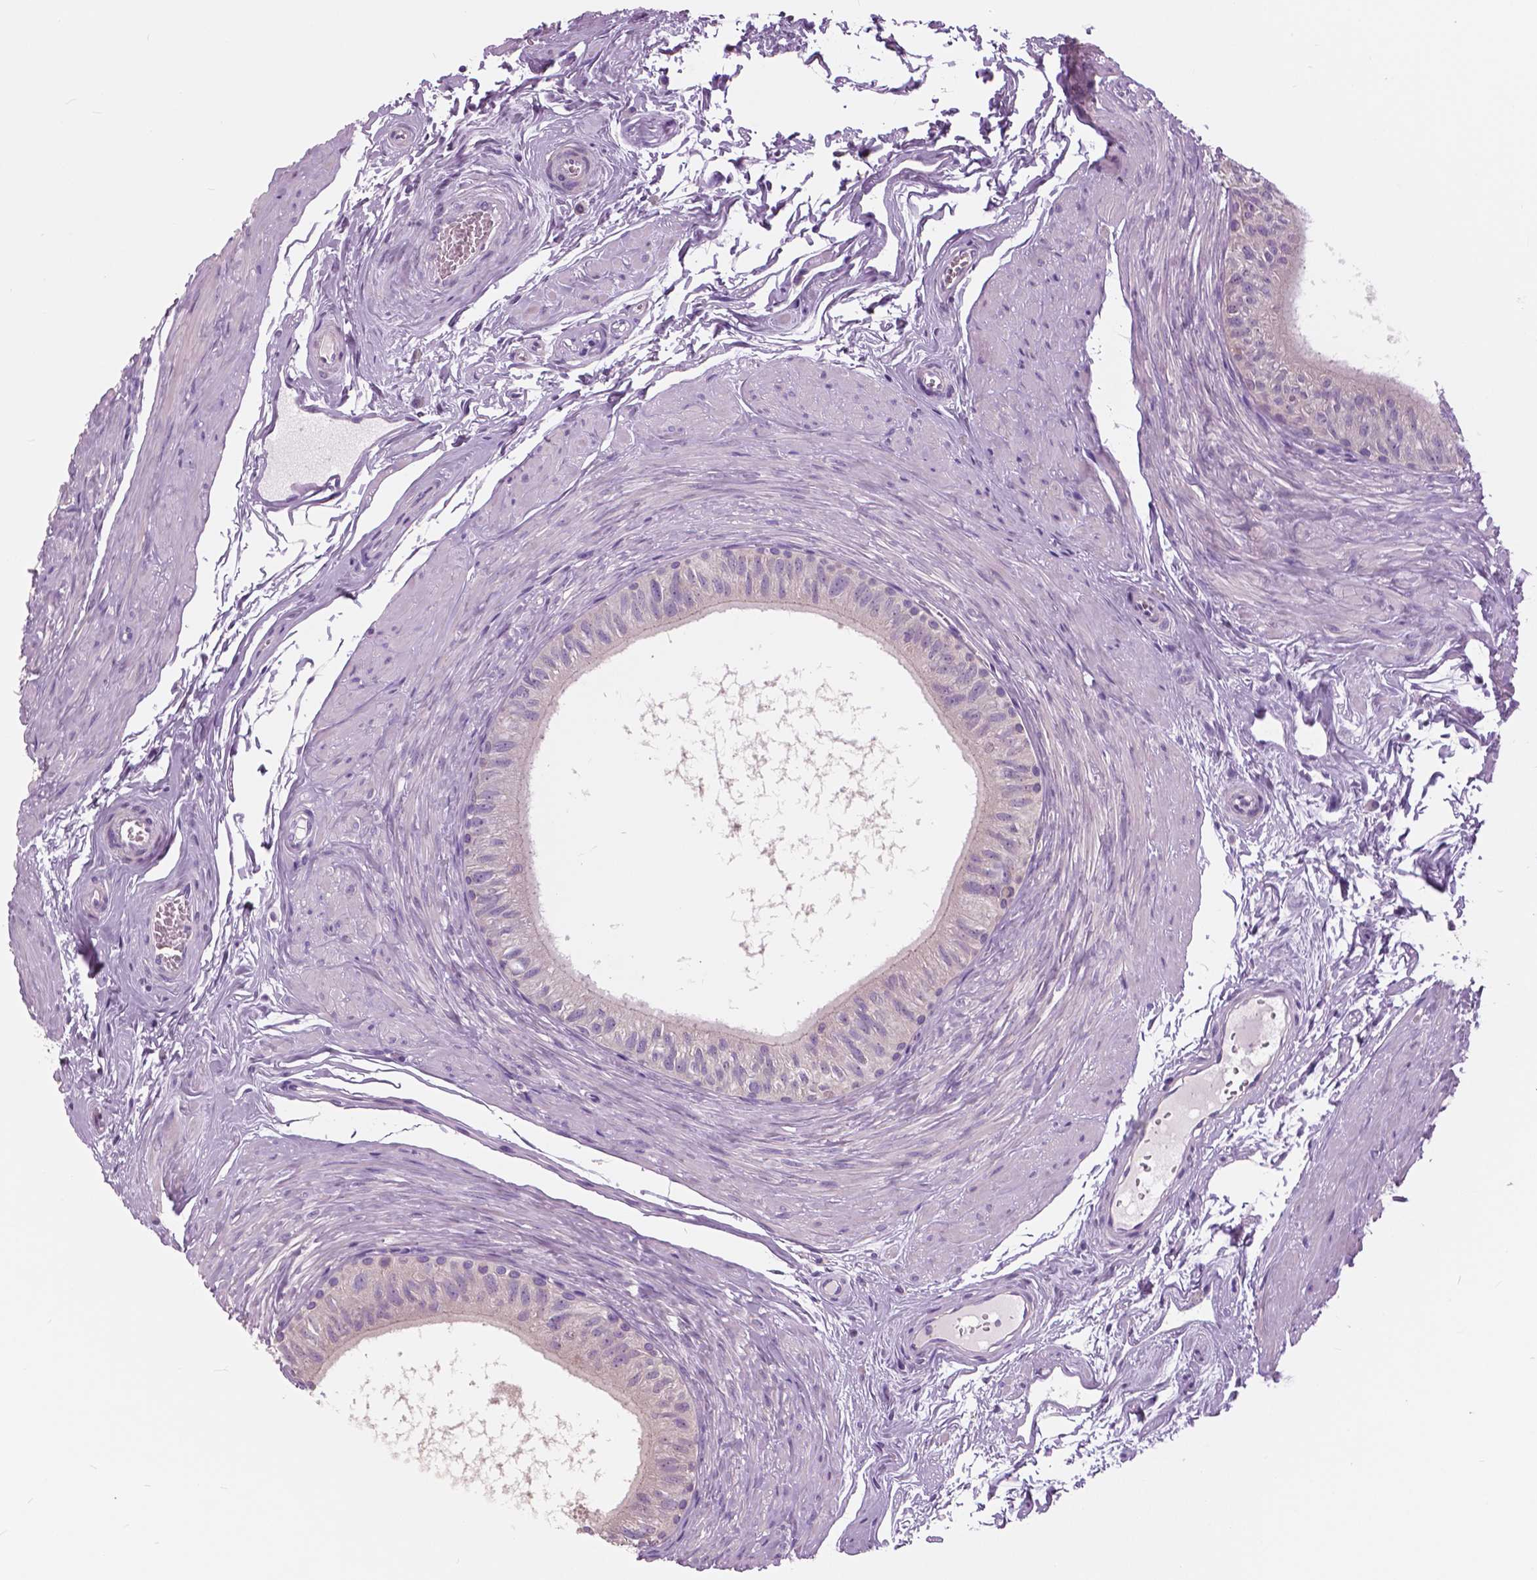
{"staining": {"intensity": "weak", "quantity": "<25%", "location": "cytoplasmic/membranous"}, "tissue": "epididymis", "cell_type": "Glandular cells", "image_type": "normal", "snomed": [{"axis": "morphology", "description": "Normal tissue, NOS"}, {"axis": "topography", "description": "Epididymis"}], "caption": "Epididymis stained for a protein using IHC reveals no positivity glandular cells.", "gene": "SERPINI1", "patient": {"sex": "male", "age": 36}}